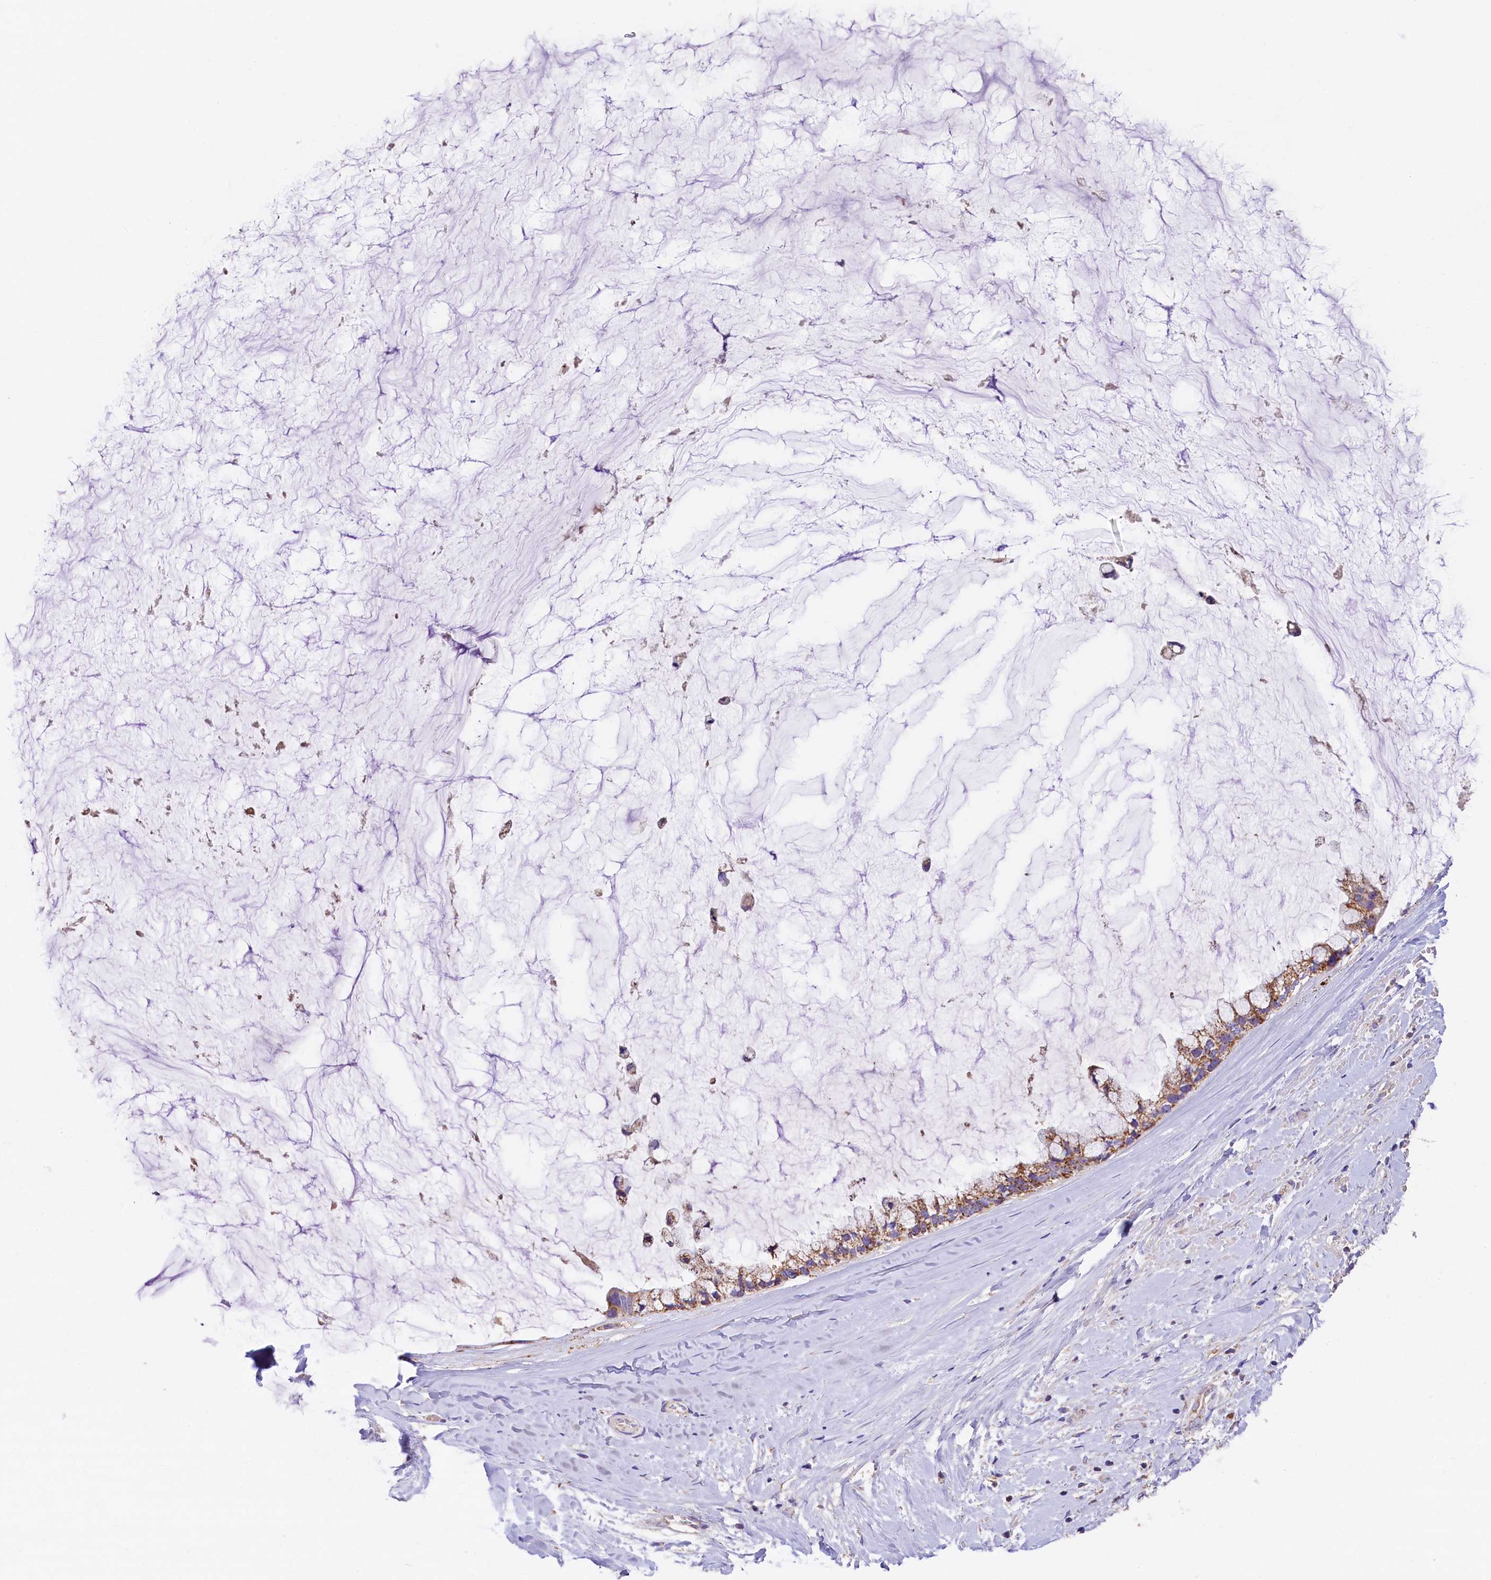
{"staining": {"intensity": "moderate", "quantity": ">75%", "location": "cytoplasmic/membranous"}, "tissue": "ovarian cancer", "cell_type": "Tumor cells", "image_type": "cancer", "snomed": [{"axis": "morphology", "description": "Cystadenocarcinoma, mucinous, NOS"}, {"axis": "topography", "description": "Ovary"}], "caption": "High-magnification brightfield microscopy of mucinous cystadenocarcinoma (ovarian) stained with DAB (brown) and counterstained with hematoxylin (blue). tumor cells exhibit moderate cytoplasmic/membranous expression is seen in approximately>75% of cells. (DAB IHC with brightfield microscopy, high magnification).", "gene": "PMPCB", "patient": {"sex": "female", "age": 39}}